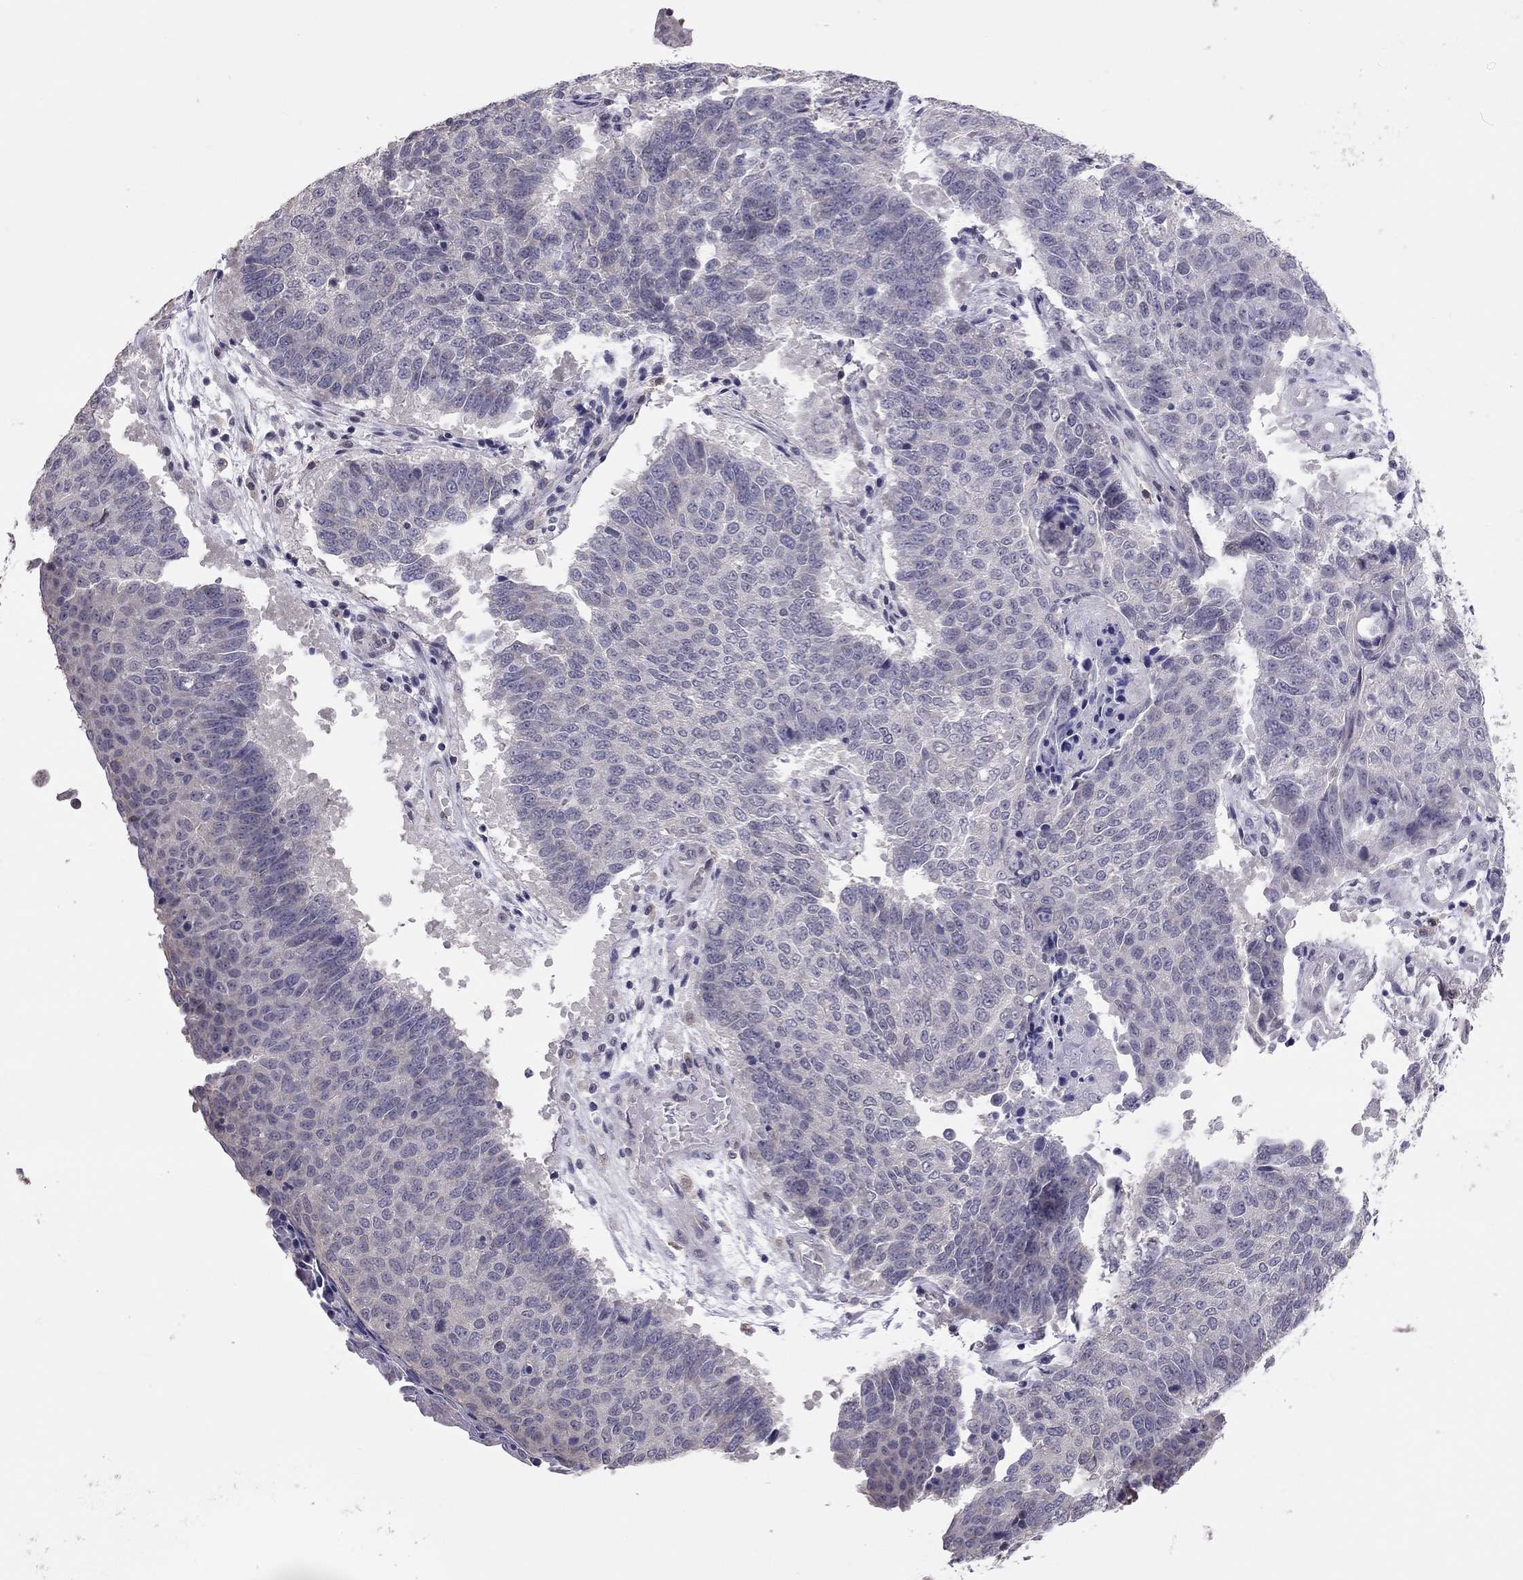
{"staining": {"intensity": "negative", "quantity": "none", "location": "none"}, "tissue": "lung cancer", "cell_type": "Tumor cells", "image_type": "cancer", "snomed": [{"axis": "morphology", "description": "Squamous cell carcinoma, NOS"}, {"axis": "topography", "description": "Lung"}], "caption": "DAB (3,3'-diaminobenzidine) immunohistochemical staining of human lung cancer exhibits no significant staining in tumor cells. (DAB (3,3'-diaminobenzidine) immunohistochemistry, high magnification).", "gene": "HSF2BP", "patient": {"sex": "male", "age": 73}}